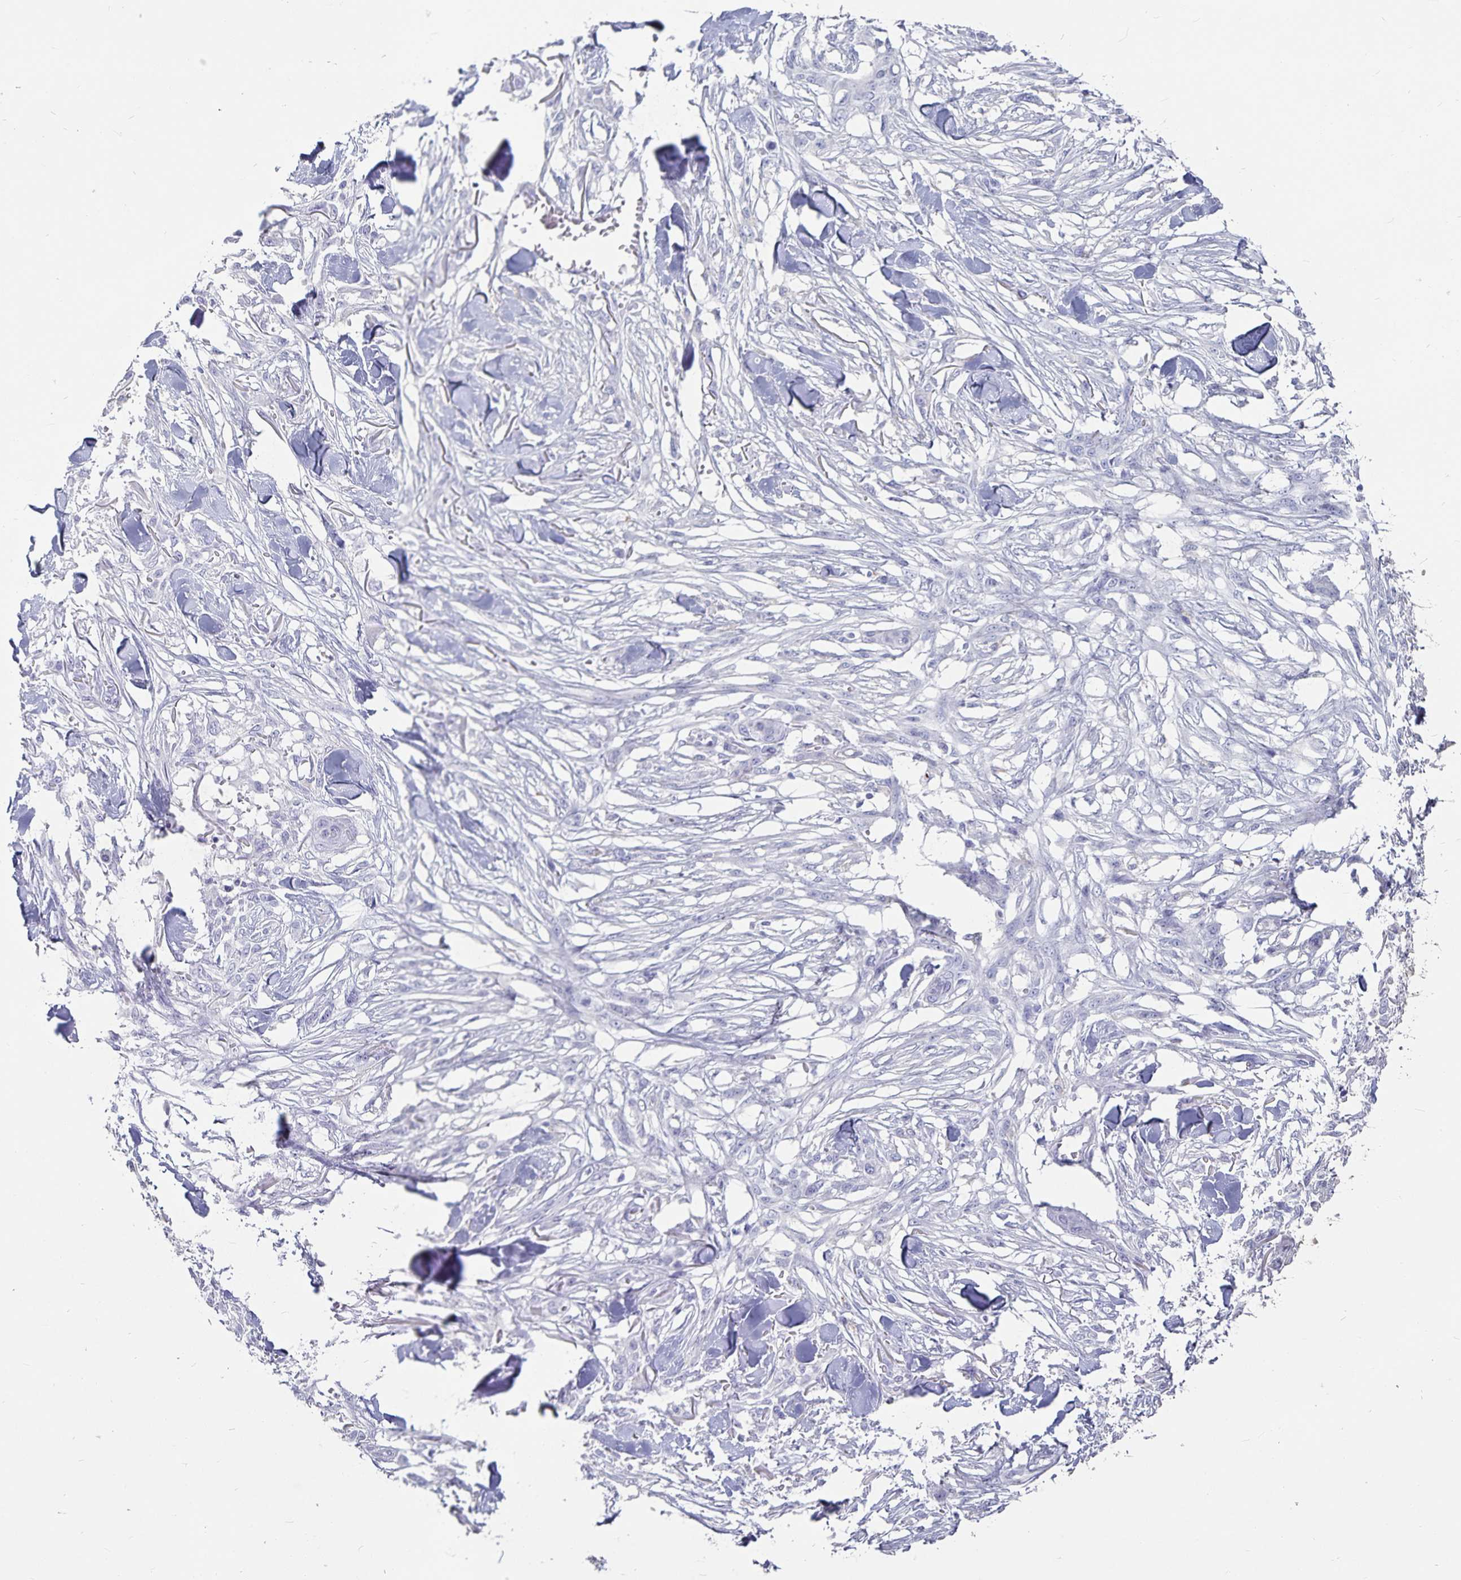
{"staining": {"intensity": "negative", "quantity": "none", "location": "none"}, "tissue": "skin cancer", "cell_type": "Tumor cells", "image_type": "cancer", "snomed": [{"axis": "morphology", "description": "Squamous cell carcinoma, NOS"}, {"axis": "topography", "description": "Skin"}], "caption": "Immunohistochemical staining of human skin cancer shows no significant expression in tumor cells.", "gene": "PLAC1", "patient": {"sex": "female", "age": 59}}